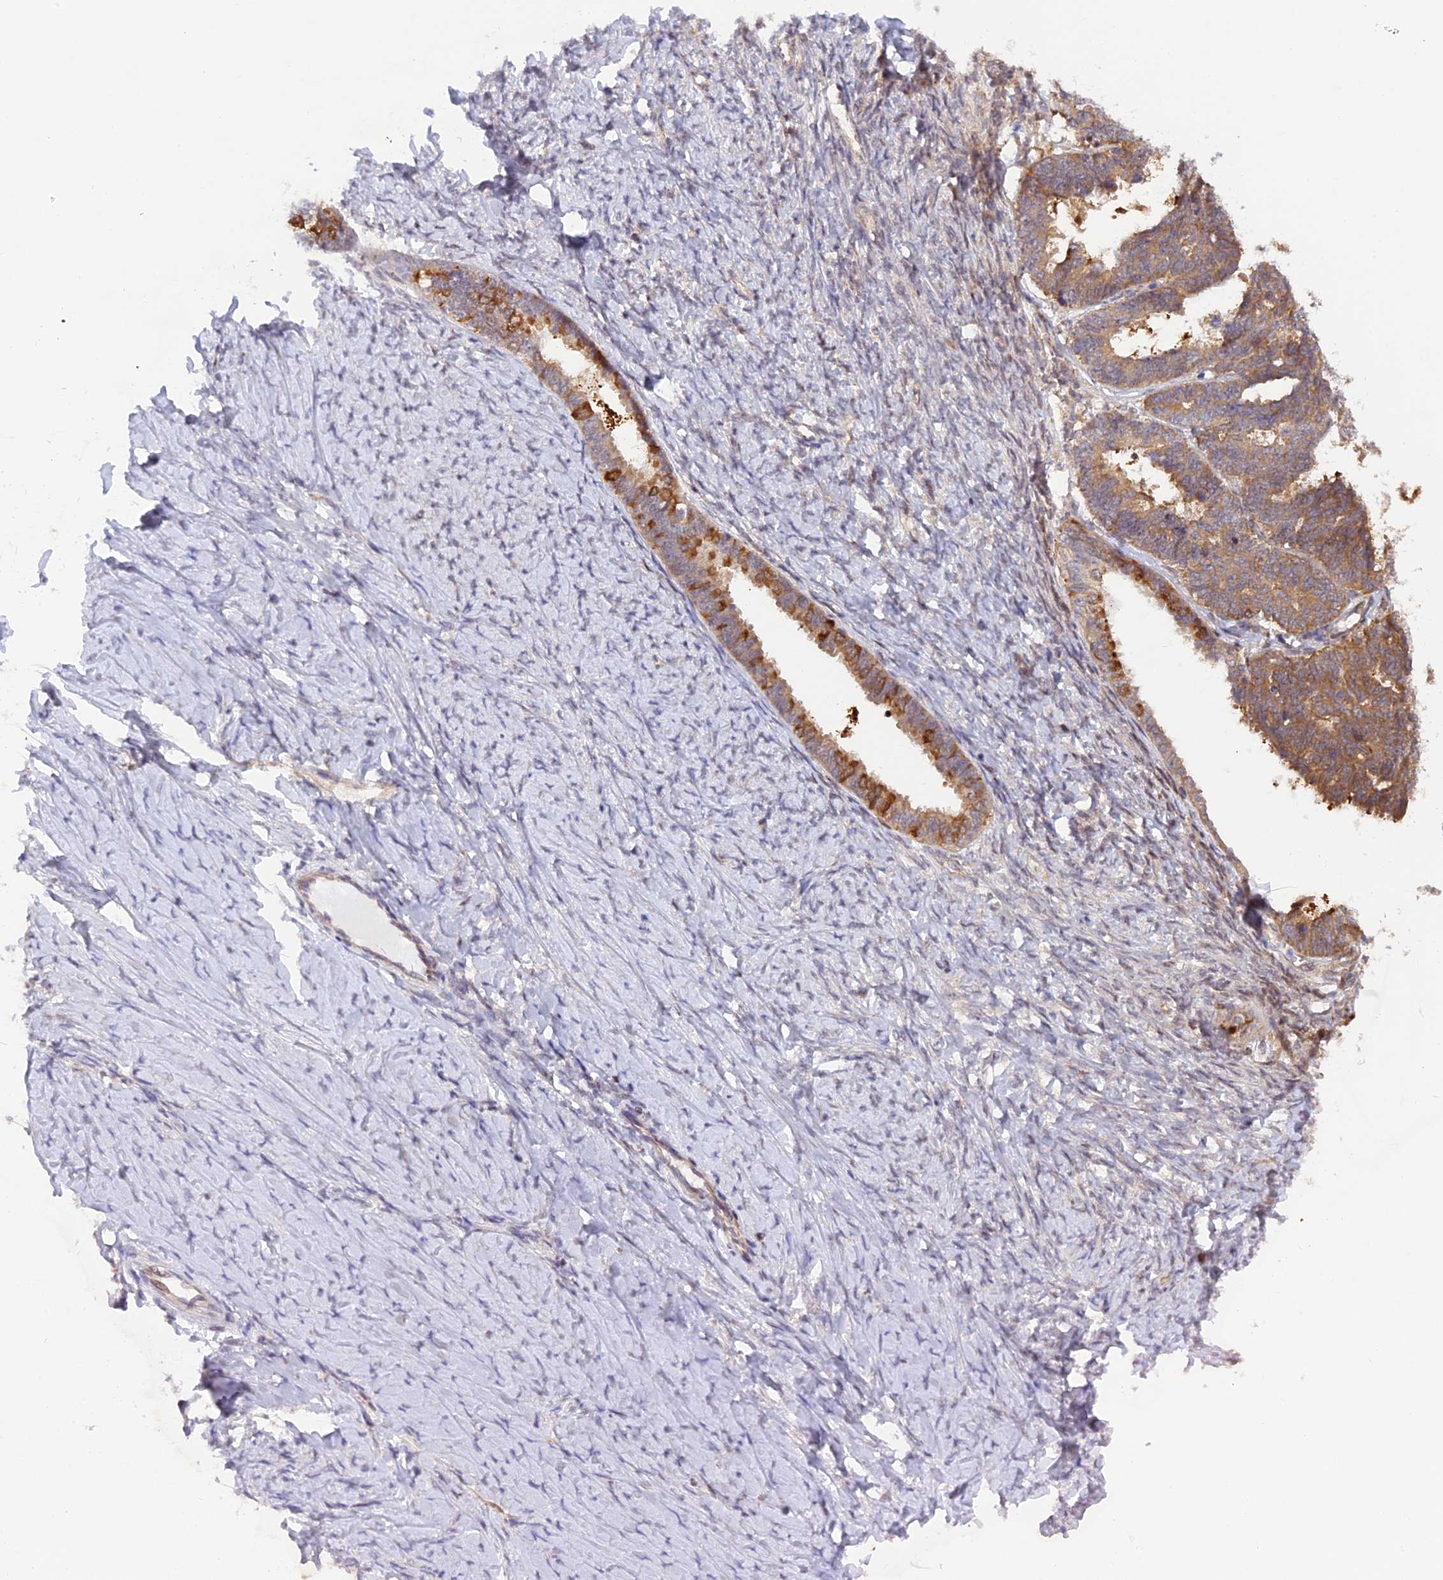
{"staining": {"intensity": "moderate", "quantity": ">75%", "location": "cytoplasmic/membranous"}, "tissue": "ovarian cancer", "cell_type": "Tumor cells", "image_type": "cancer", "snomed": [{"axis": "morphology", "description": "Cystadenocarcinoma, serous, NOS"}, {"axis": "topography", "description": "Ovary"}], "caption": "Immunohistochemistry (IHC) of ovarian cancer (serous cystadenocarcinoma) displays medium levels of moderate cytoplasmic/membranous expression in about >75% of tumor cells.", "gene": "SAMD4A", "patient": {"sex": "female", "age": 79}}